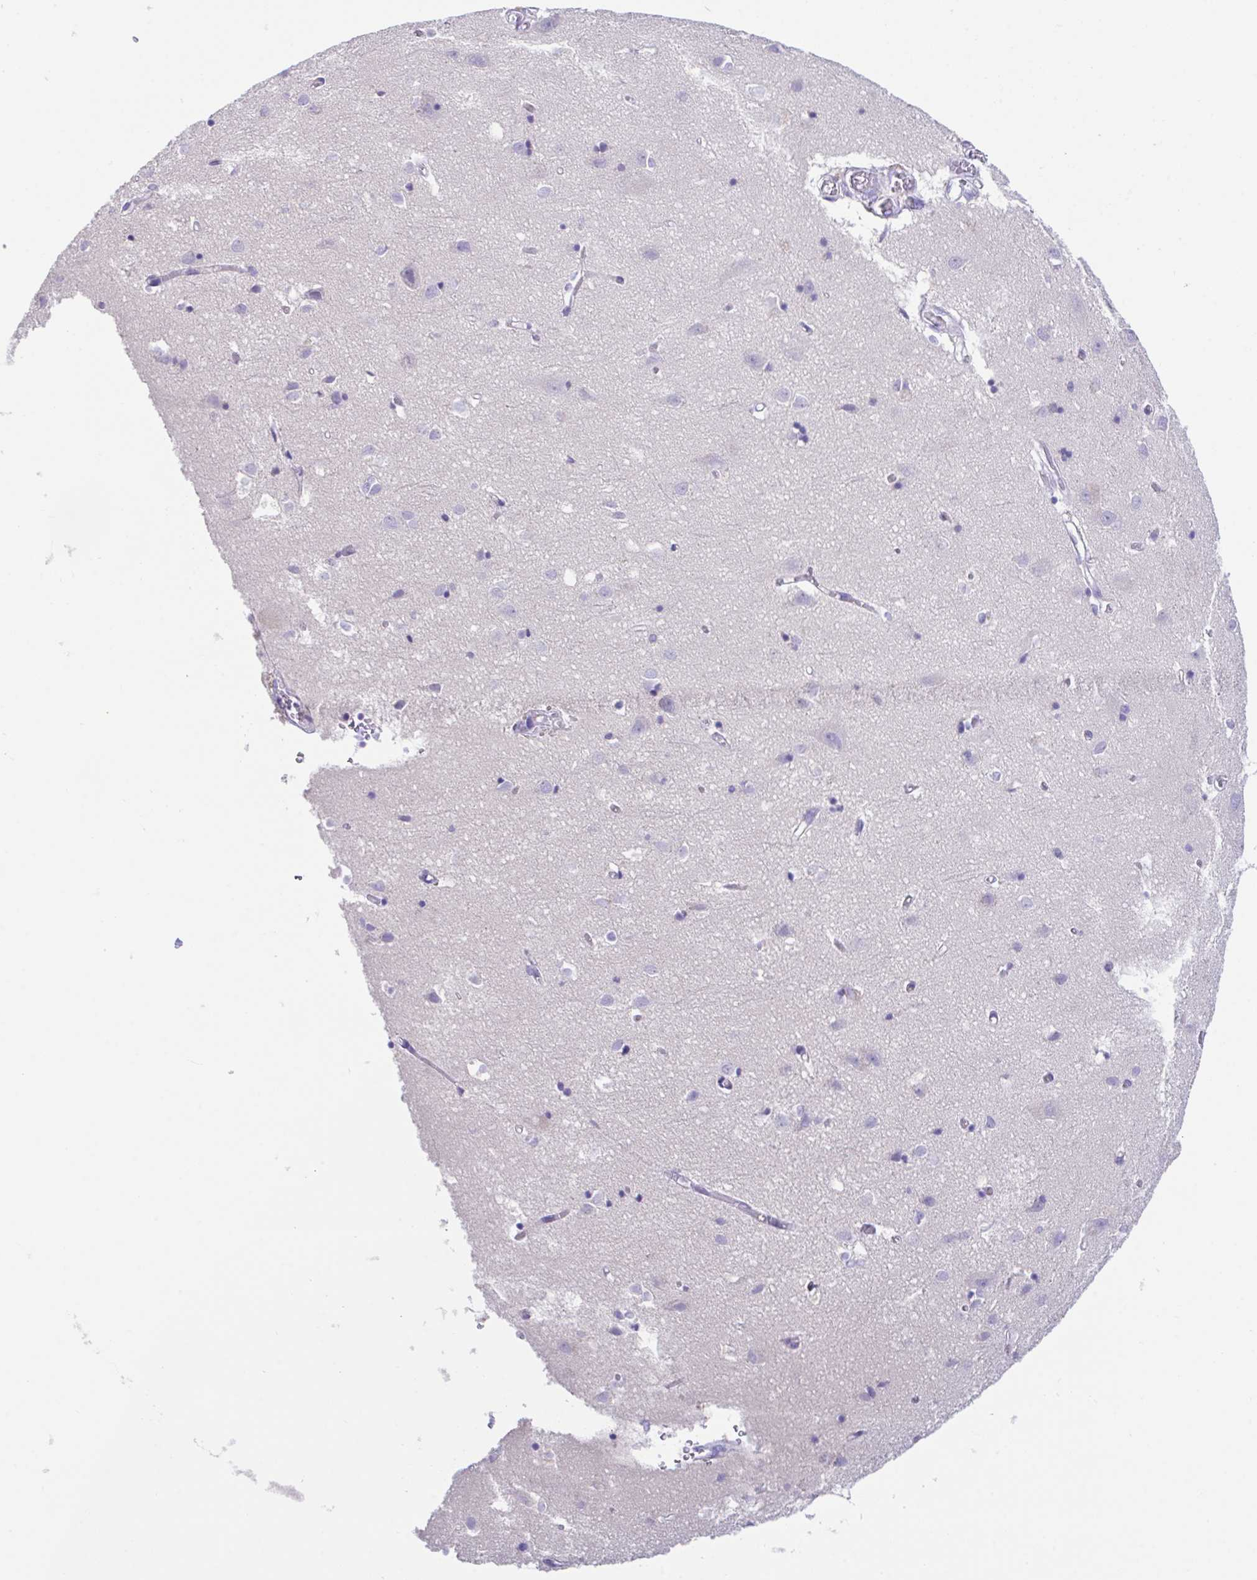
{"staining": {"intensity": "negative", "quantity": "none", "location": "none"}, "tissue": "cerebral cortex", "cell_type": "Endothelial cells", "image_type": "normal", "snomed": [{"axis": "morphology", "description": "Normal tissue, NOS"}, {"axis": "topography", "description": "Cerebral cortex"}], "caption": "Micrograph shows no protein staining in endothelial cells of normal cerebral cortex.", "gene": "HACD4", "patient": {"sex": "male", "age": 70}}